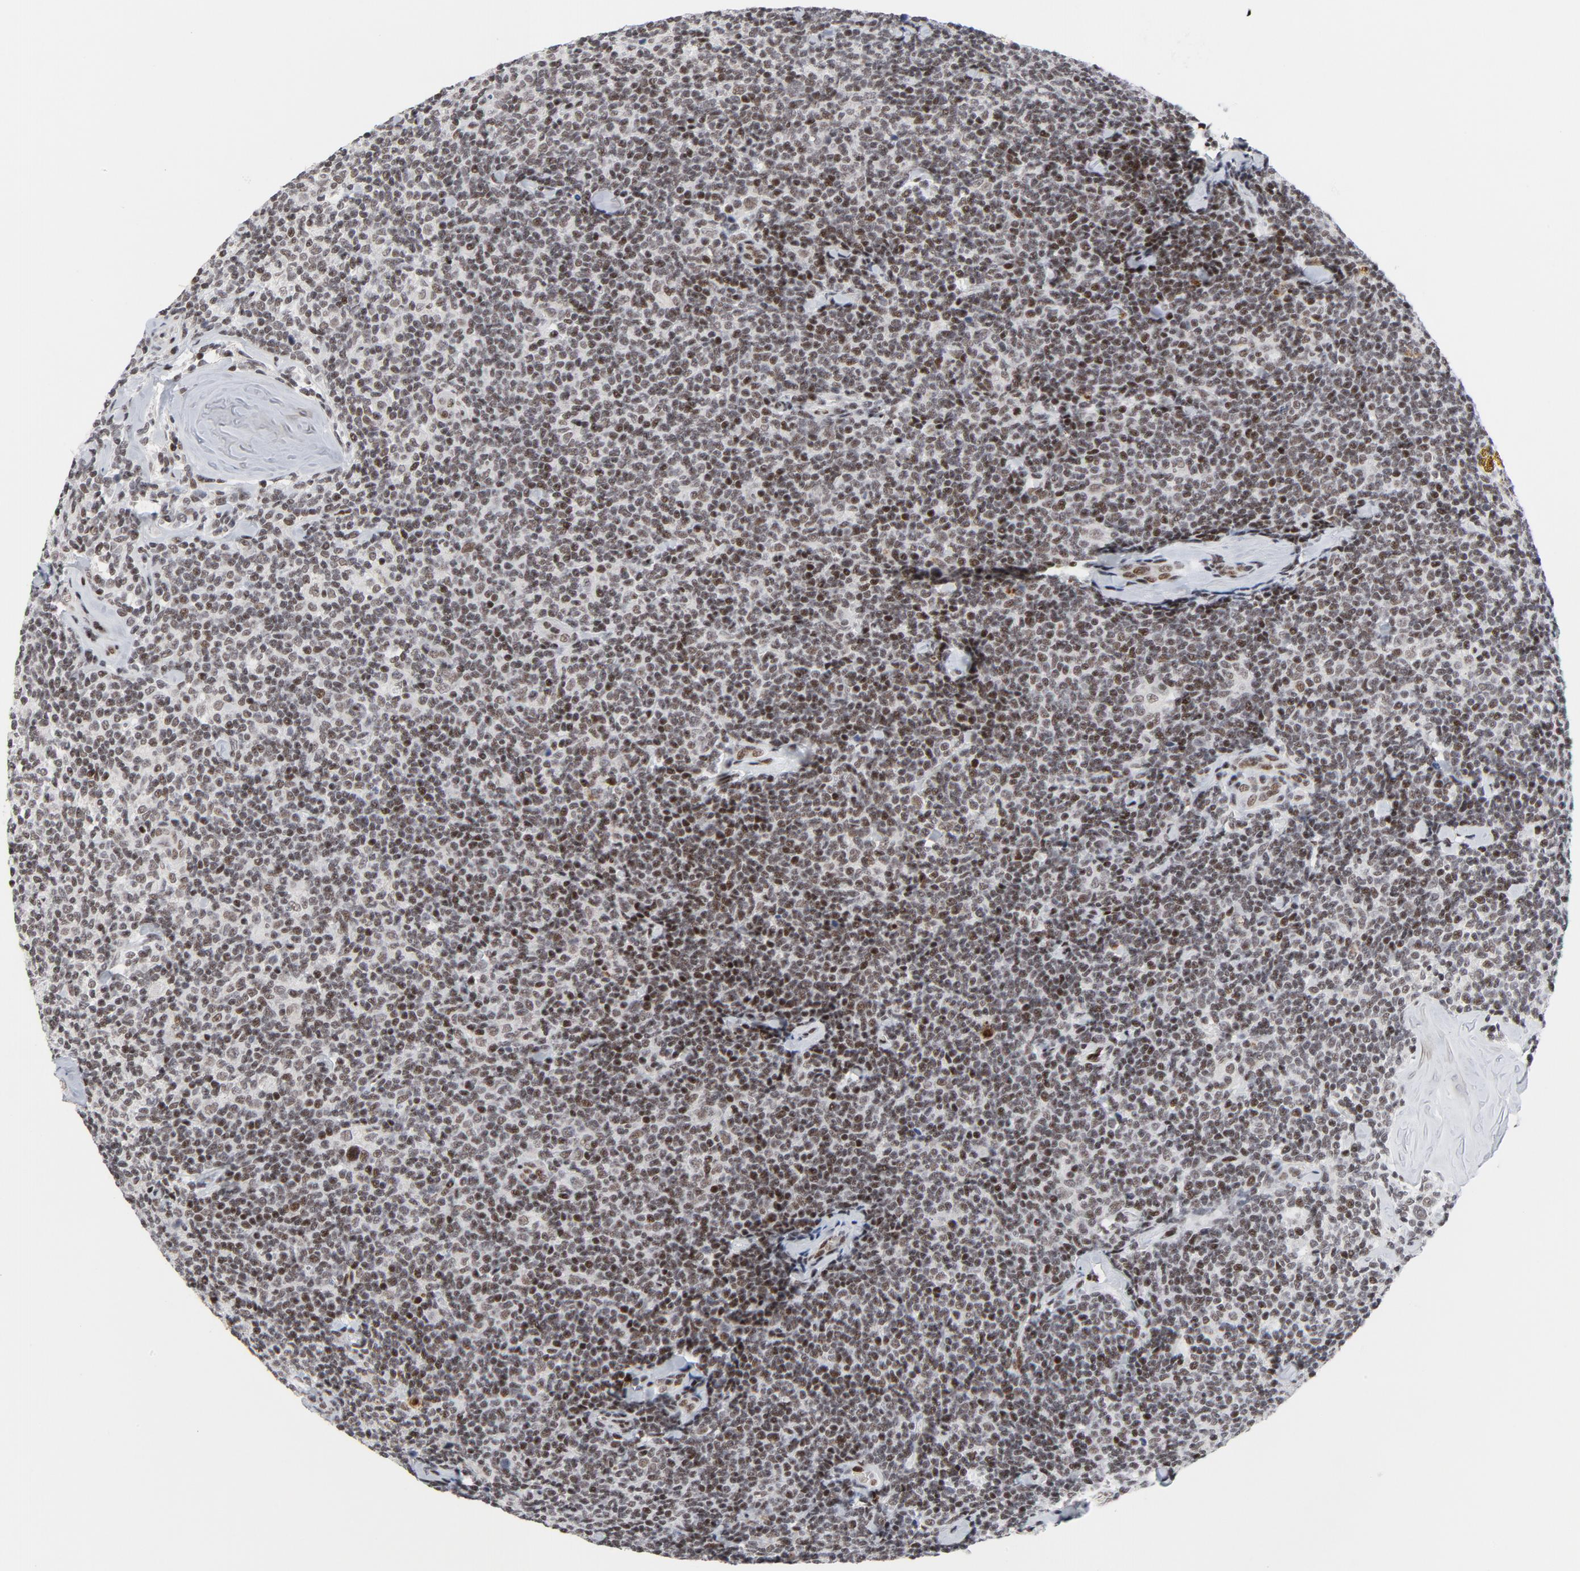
{"staining": {"intensity": "moderate", "quantity": "25%-75%", "location": "nuclear"}, "tissue": "lymphoma", "cell_type": "Tumor cells", "image_type": "cancer", "snomed": [{"axis": "morphology", "description": "Malignant lymphoma, non-Hodgkin's type, Low grade"}, {"axis": "topography", "description": "Lymph node"}], "caption": "Lymphoma stained with a protein marker reveals moderate staining in tumor cells.", "gene": "GABPA", "patient": {"sex": "female", "age": 56}}